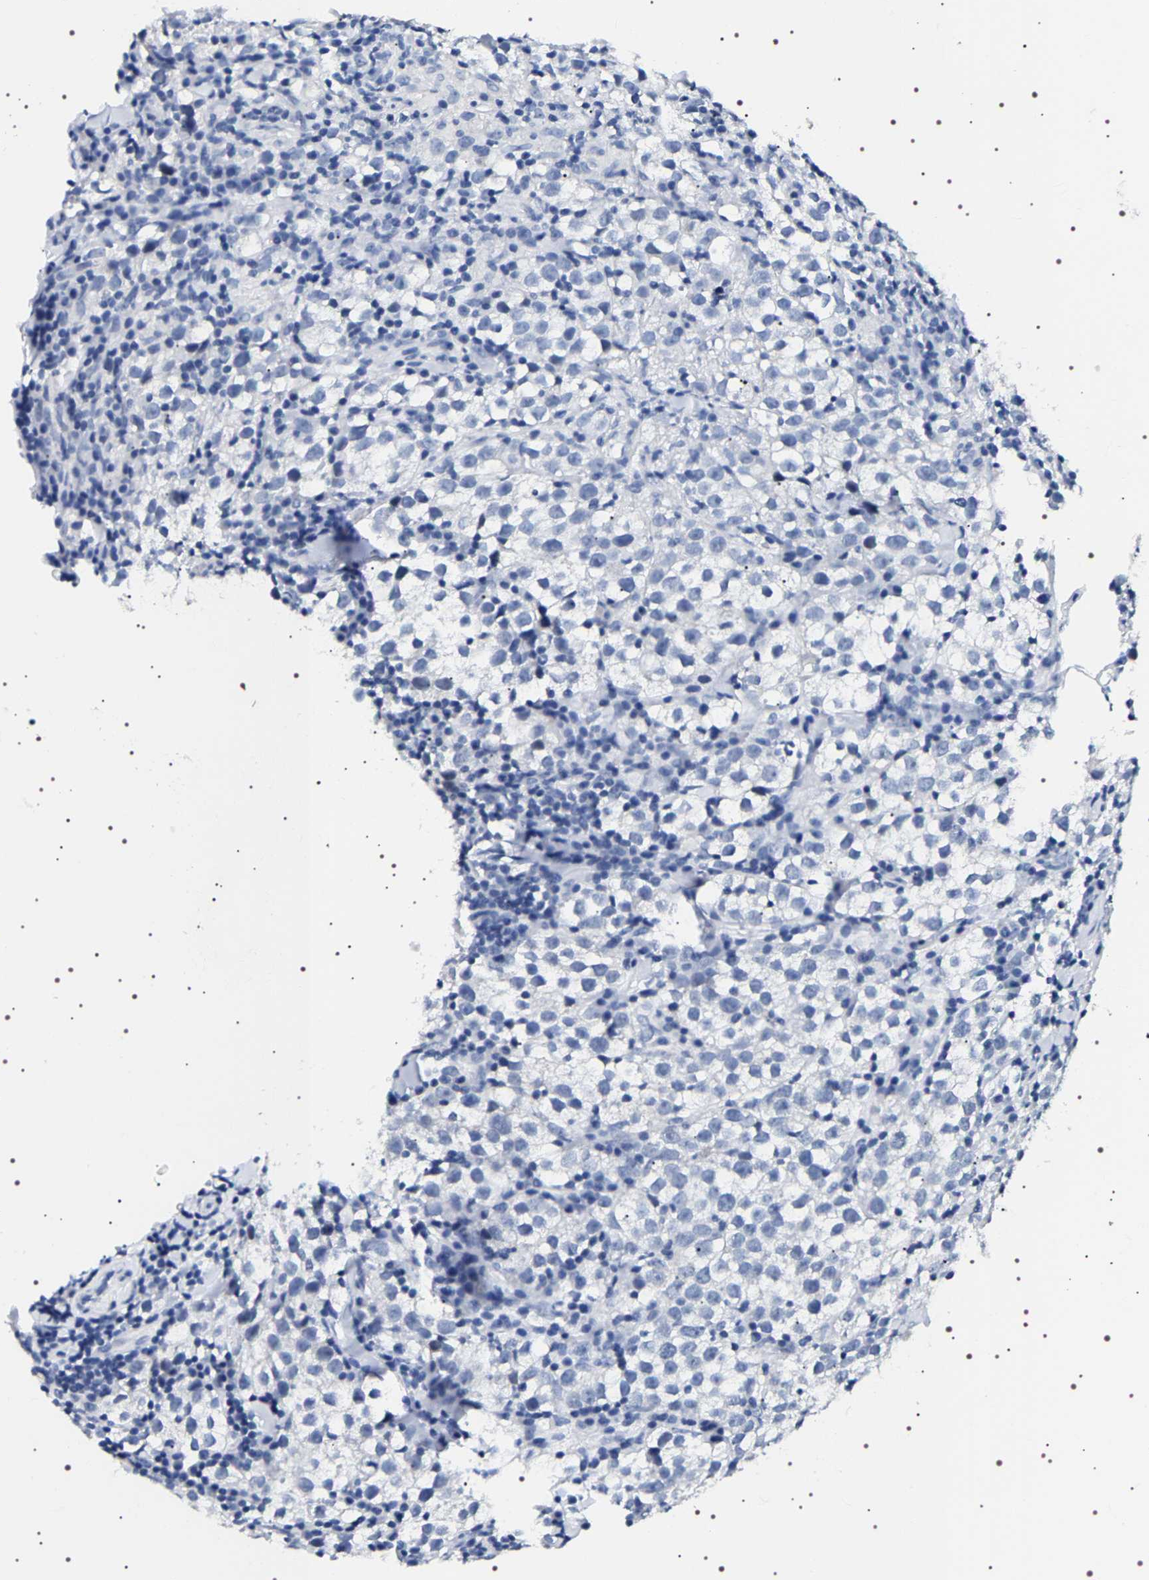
{"staining": {"intensity": "negative", "quantity": "none", "location": "none"}, "tissue": "testis cancer", "cell_type": "Tumor cells", "image_type": "cancer", "snomed": [{"axis": "morphology", "description": "Seminoma, NOS"}, {"axis": "morphology", "description": "Carcinoma, Embryonal, NOS"}, {"axis": "topography", "description": "Testis"}], "caption": "Histopathology image shows no protein expression in tumor cells of testis cancer tissue.", "gene": "UBQLN3", "patient": {"sex": "male", "age": 36}}